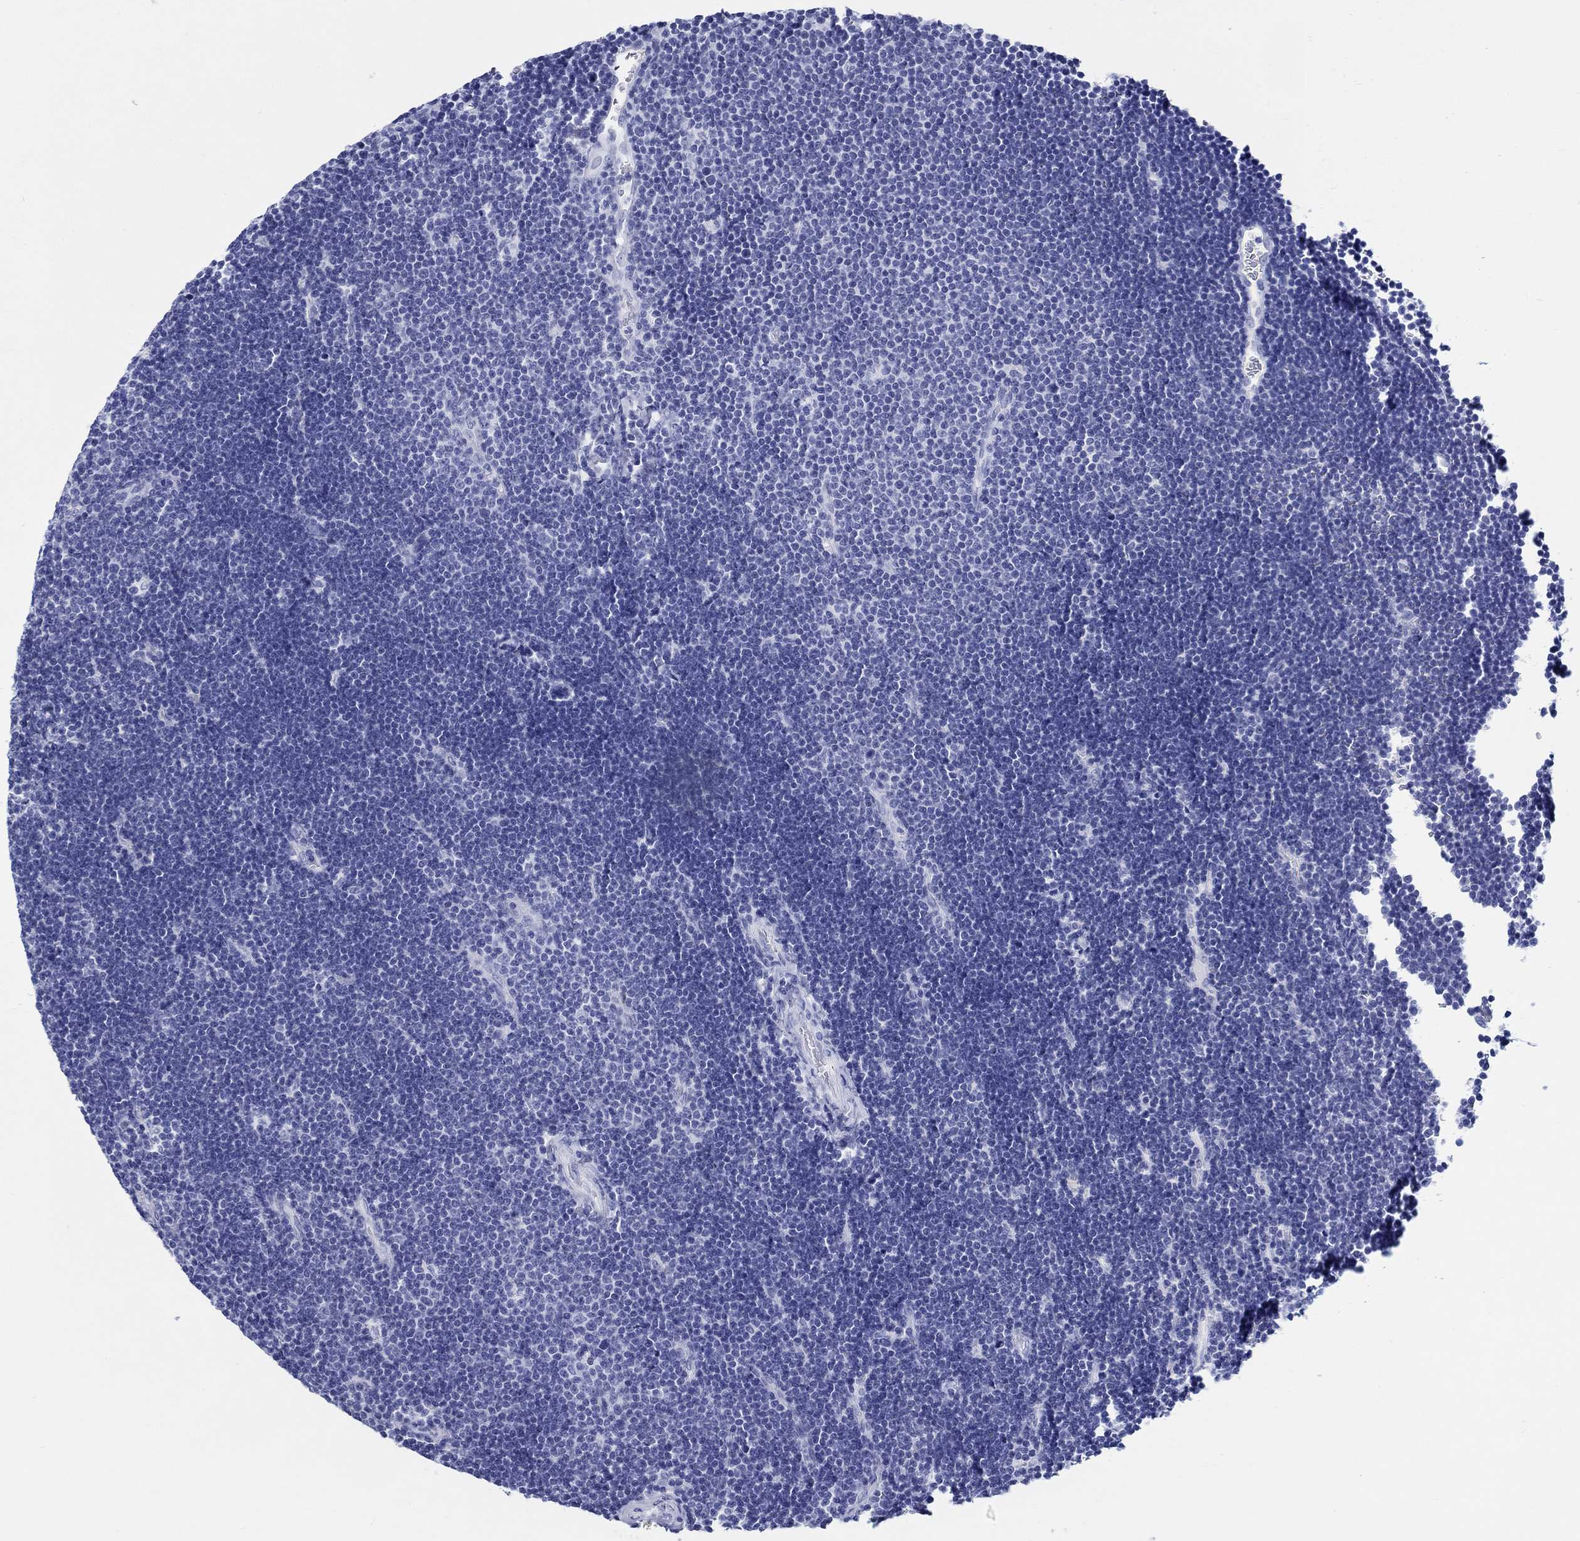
{"staining": {"intensity": "negative", "quantity": "none", "location": "none"}, "tissue": "lymphoma", "cell_type": "Tumor cells", "image_type": "cancer", "snomed": [{"axis": "morphology", "description": "Malignant lymphoma, non-Hodgkin's type, Low grade"}, {"axis": "topography", "description": "Brain"}], "caption": "Human low-grade malignant lymphoma, non-Hodgkin's type stained for a protein using immunohistochemistry shows no expression in tumor cells.", "gene": "H1-1", "patient": {"sex": "female", "age": 66}}